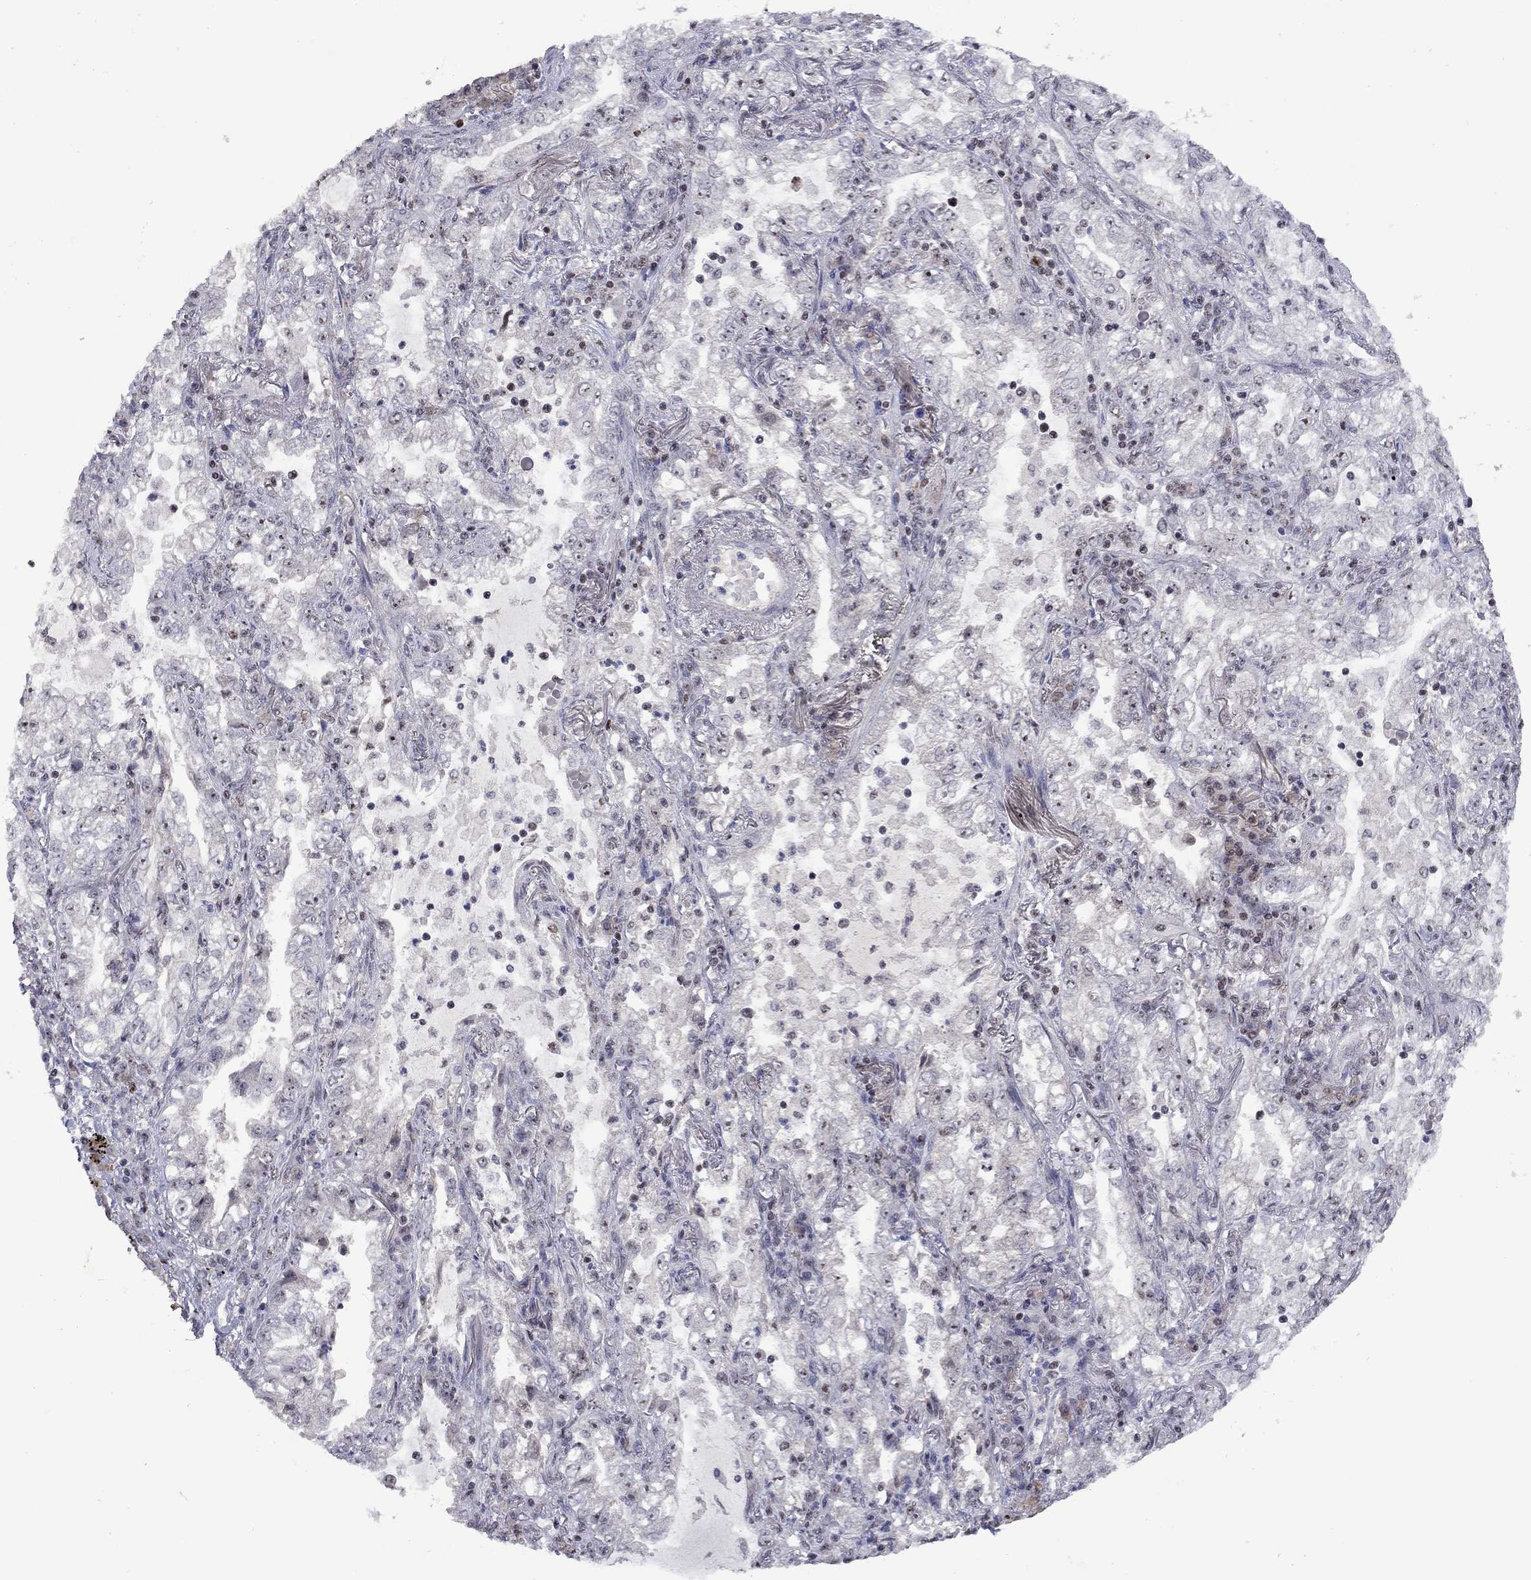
{"staining": {"intensity": "negative", "quantity": "none", "location": "none"}, "tissue": "lung cancer", "cell_type": "Tumor cells", "image_type": "cancer", "snomed": [{"axis": "morphology", "description": "Adenocarcinoma, NOS"}, {"axis": "topography", "description": "Lung"}], "caption": "This is a micrograph of immunohistochemistry (IHC) staining of lung cancer, which shows no expression in tumor cells.", "gene": "SPOUT1", "patient": {"sex": "female", "age": 73}}